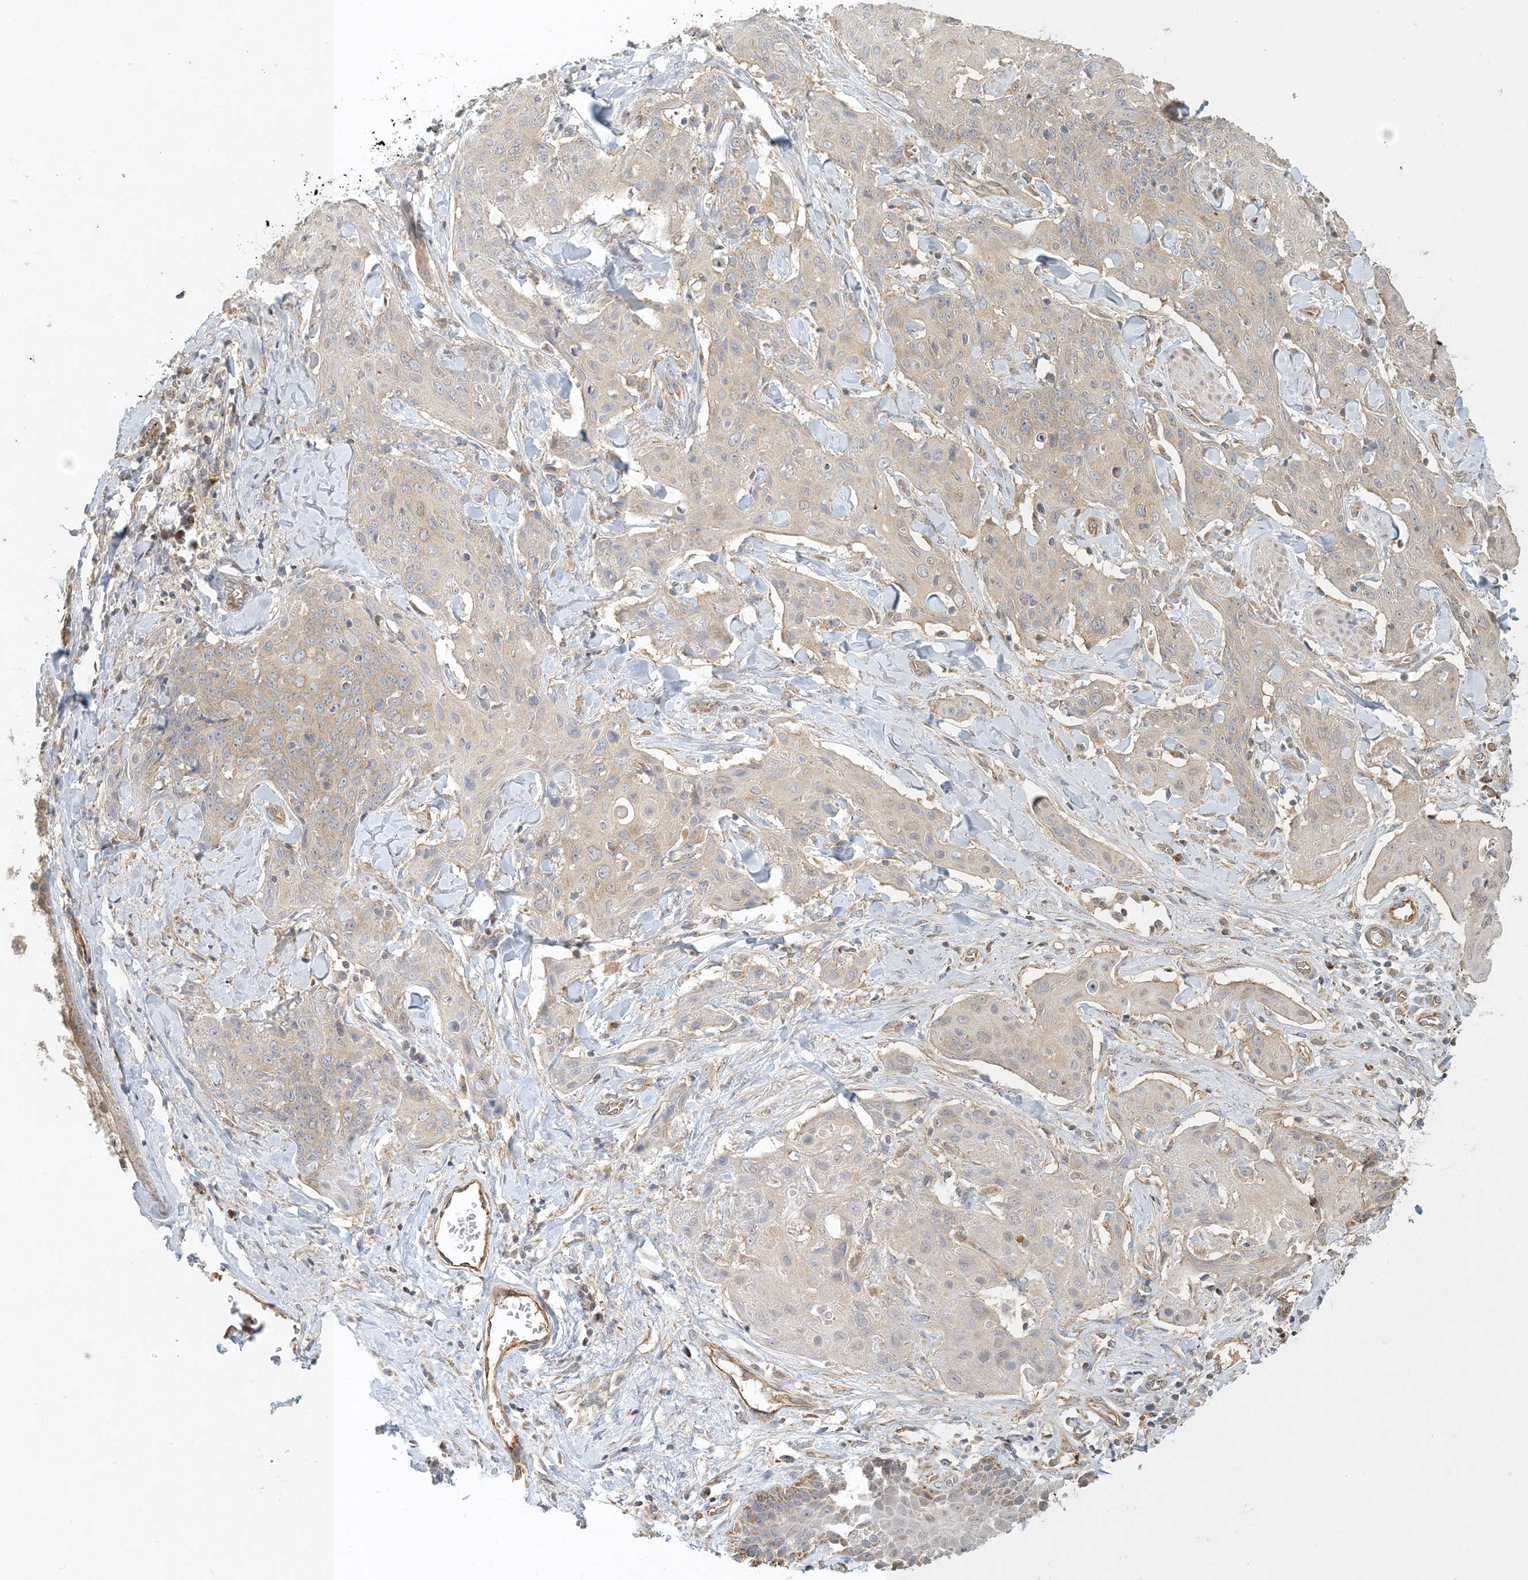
{"staining": {"intensity": "weak", "quantity": ">75%", "location": "cytoplasmic/membranous"}, "tissue": "skin cancer", "cell_type": "Tumor cells", "image_type": "cancer", "snomed": [{"axis": "morphology", "description": "Squamous cell carcinoma, NOS"}, {"axis": "topography", "description": "Skin"}, {"axis": "topography", "description": "Vulva"}], "caption": "DAB immunohistochemical staining of skin squamous cell carcinoma demonstrates weak cytoplasmic/membranous protein positivity in about >75% of tumor cells.", "gene": "ZBTB3", "patient": {"sex": "female", "age": 85}}